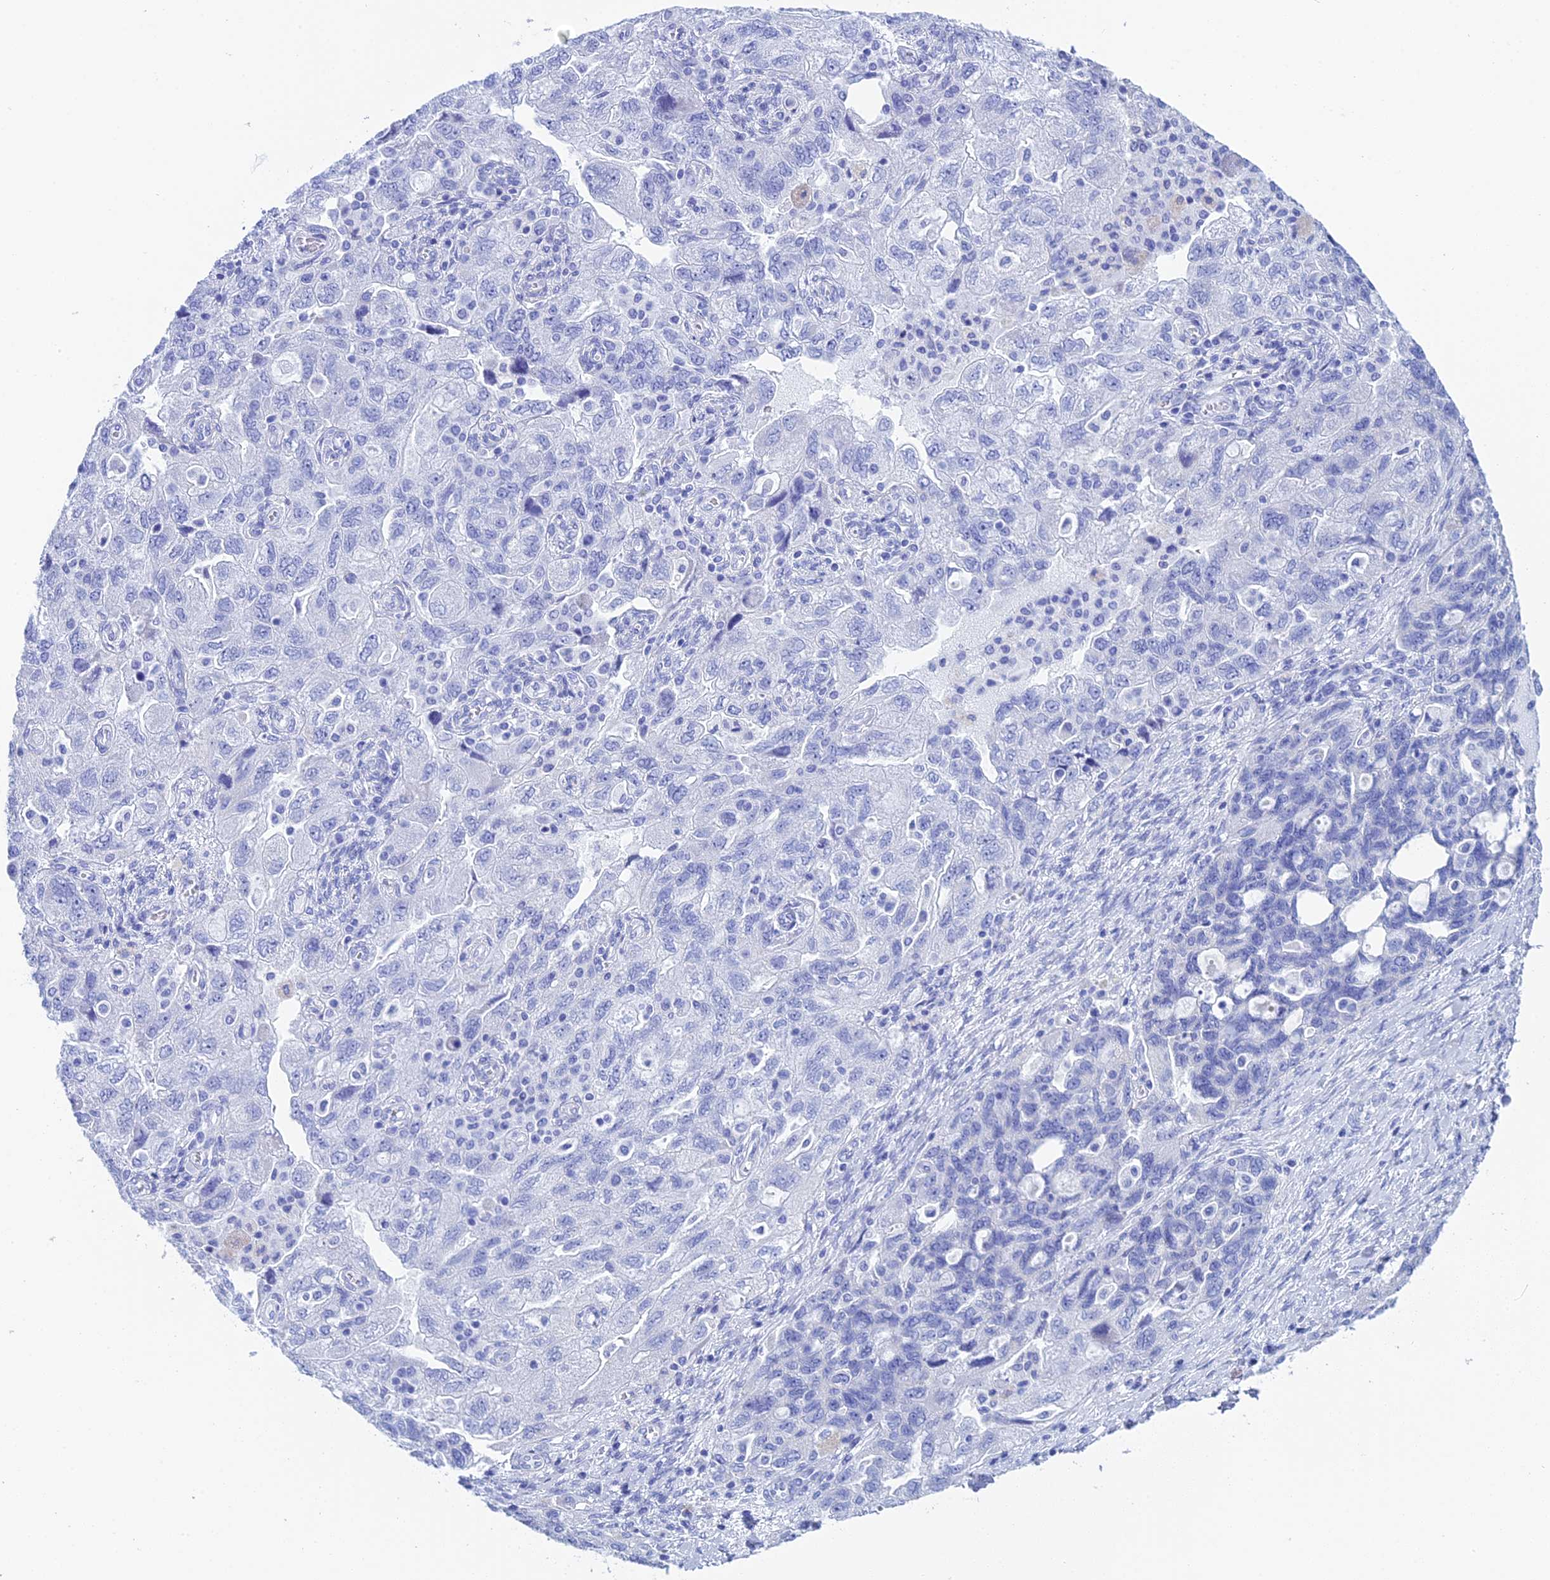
{"staining": {"intensity": "negative", "quantity": "none", "location": "none"}, "tissue": "ovarian cancer", "cell_type": "Tumor cells", "image_type": "cancer", "snomed": [{"axis": "morphology", "description": "Carcinoma, endometroid"}, {"axis": "topography", "description": "Ovary"}], "caption": "Protein analysis of endometroid carcinoma (ovarian) reveals no significant staining in tumor cells.", "gene": "TEX101", "patient": {"sex": "female", "age": 51}}